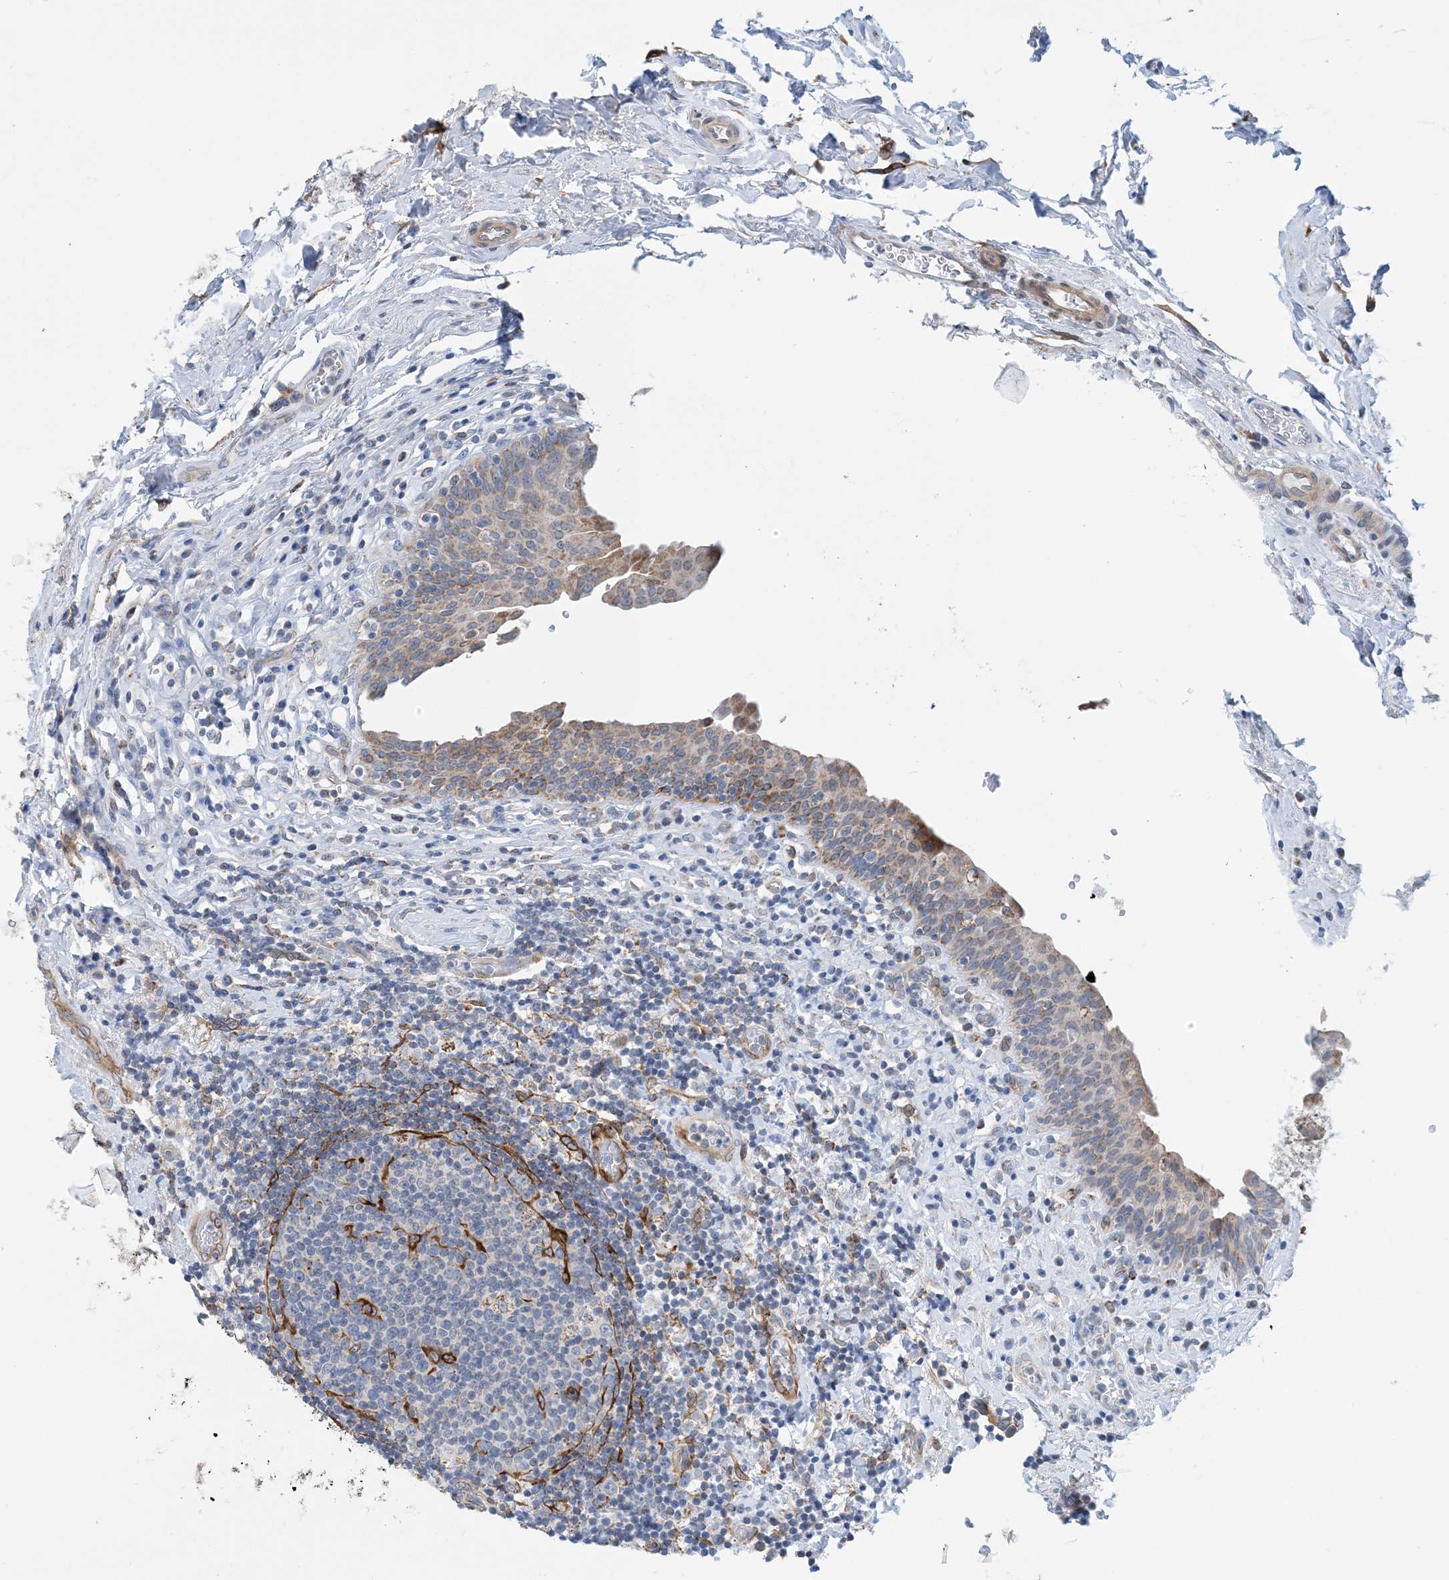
{"staining": {"intensity": "weak", "quantity": "<25%", "location": "cytoplasmic/membranous"}, "tissue": "urinary bladder", "cell_type": "Urothelial cells", "image_type": "normal", "snomed": [{"axis": "morphology", "description": "Normal tissue, NOS"}, {"axis": "topography", "description": "Urinary bladder"}], "caption": "The image reveals no significant staining in urothelial cells of urinary bladder. (DAB (3,3'-diaminobenzidine) IHC visualized using brightfield microscopy, high magnification).", "gene": "EIF2A", "patient": {"sex": "male", "age": 83}}